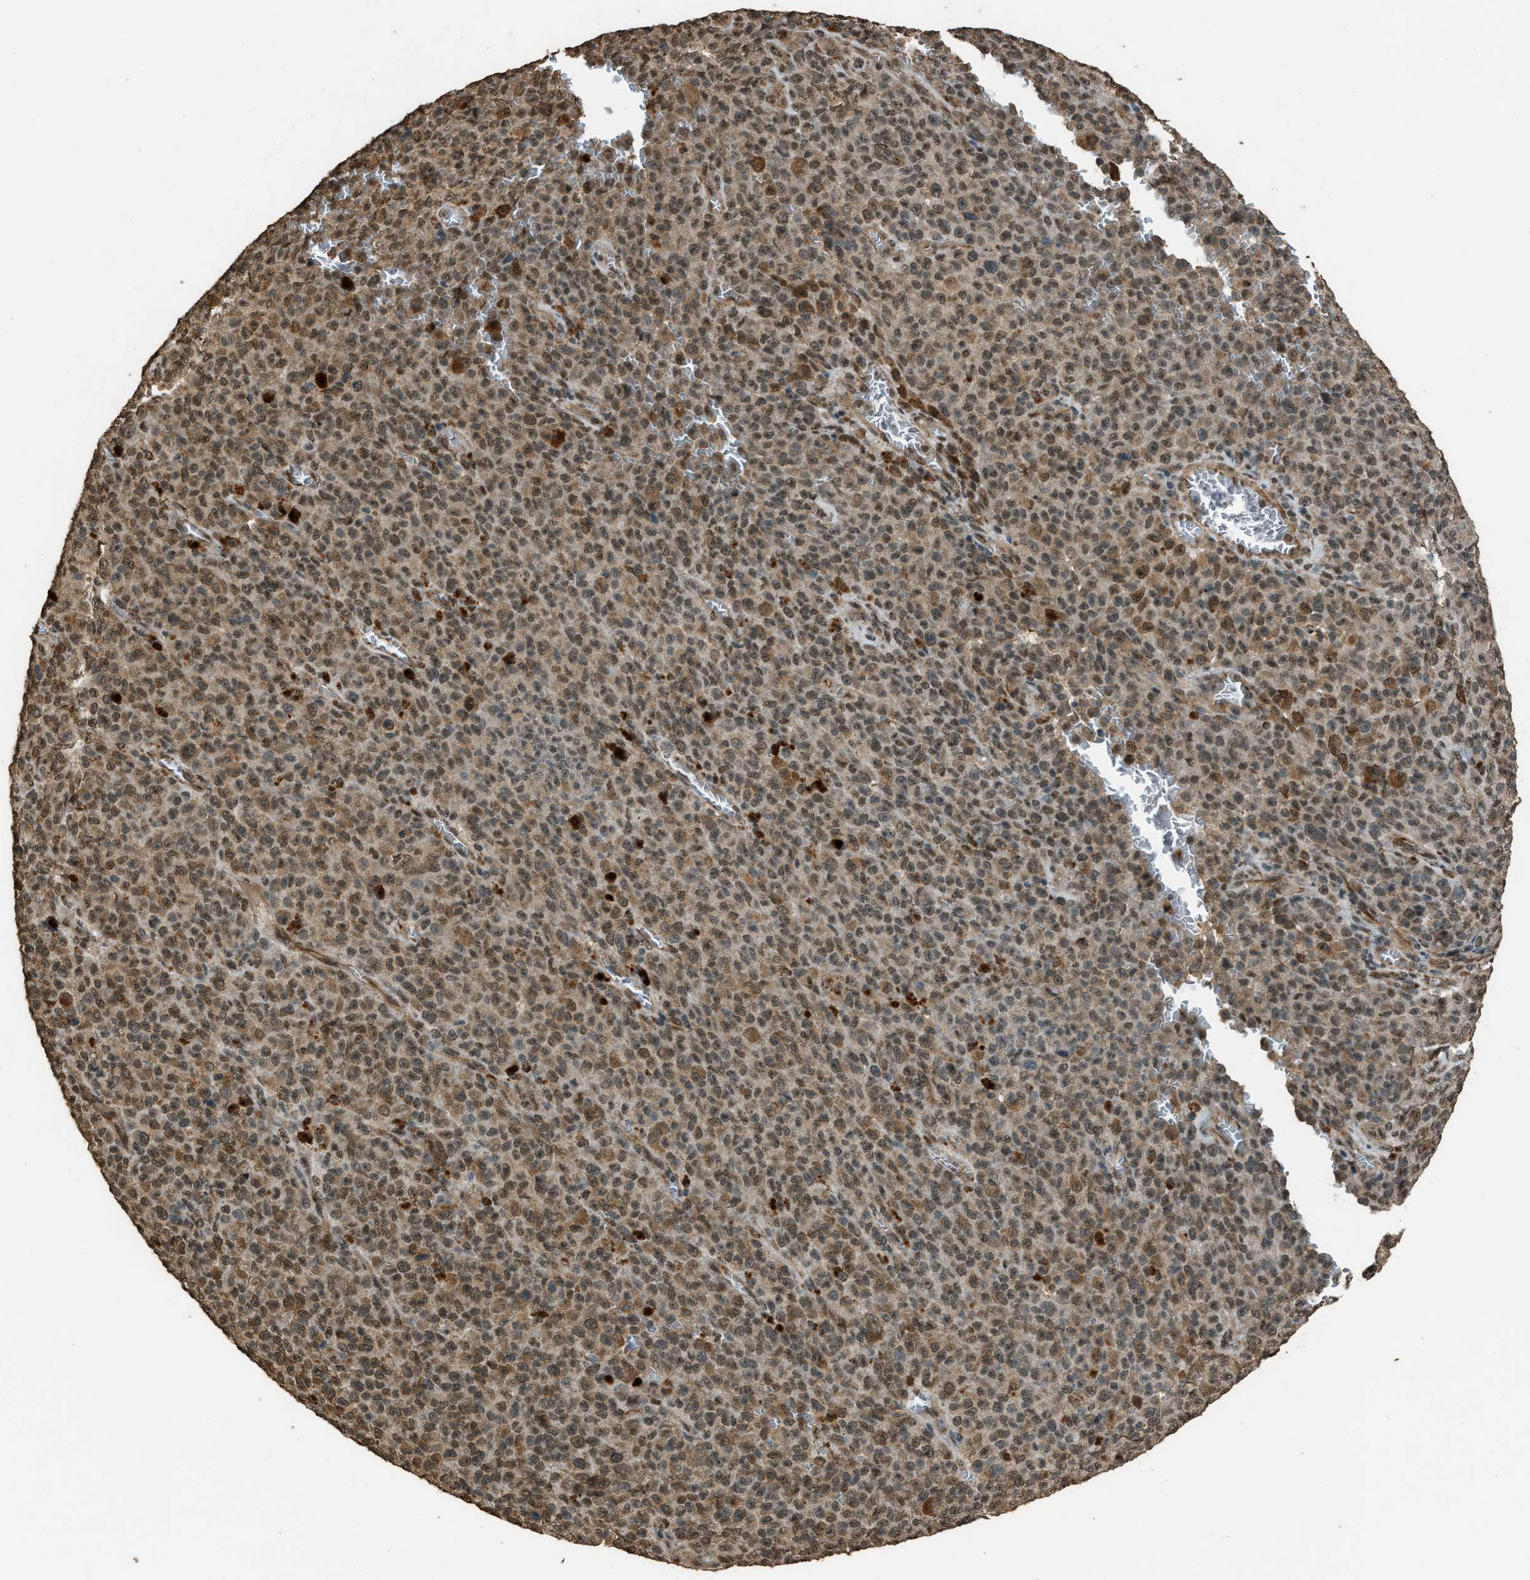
{"staining": {"intensity": "weak", "quantity": ">75%", "location": "cytoplasmic/membranous,nuclear"}, "tissue": "melanoma", "cell_type": "Tumor cells", "image_type": "cancer", "snomed": [{"axis": "morphology", "description": "Malignant melanoma, NOS"}, {"axis": "topography", "description": "Skin"}], "caption": "Melanoma was stained to show a protein in brown. There is low levels of weak cytoplasmic/membranous and nuclear staining in about >75% of tumor cells.", "gene": "SERTAD2", "patient": {"sex": "female", "age": 82}}